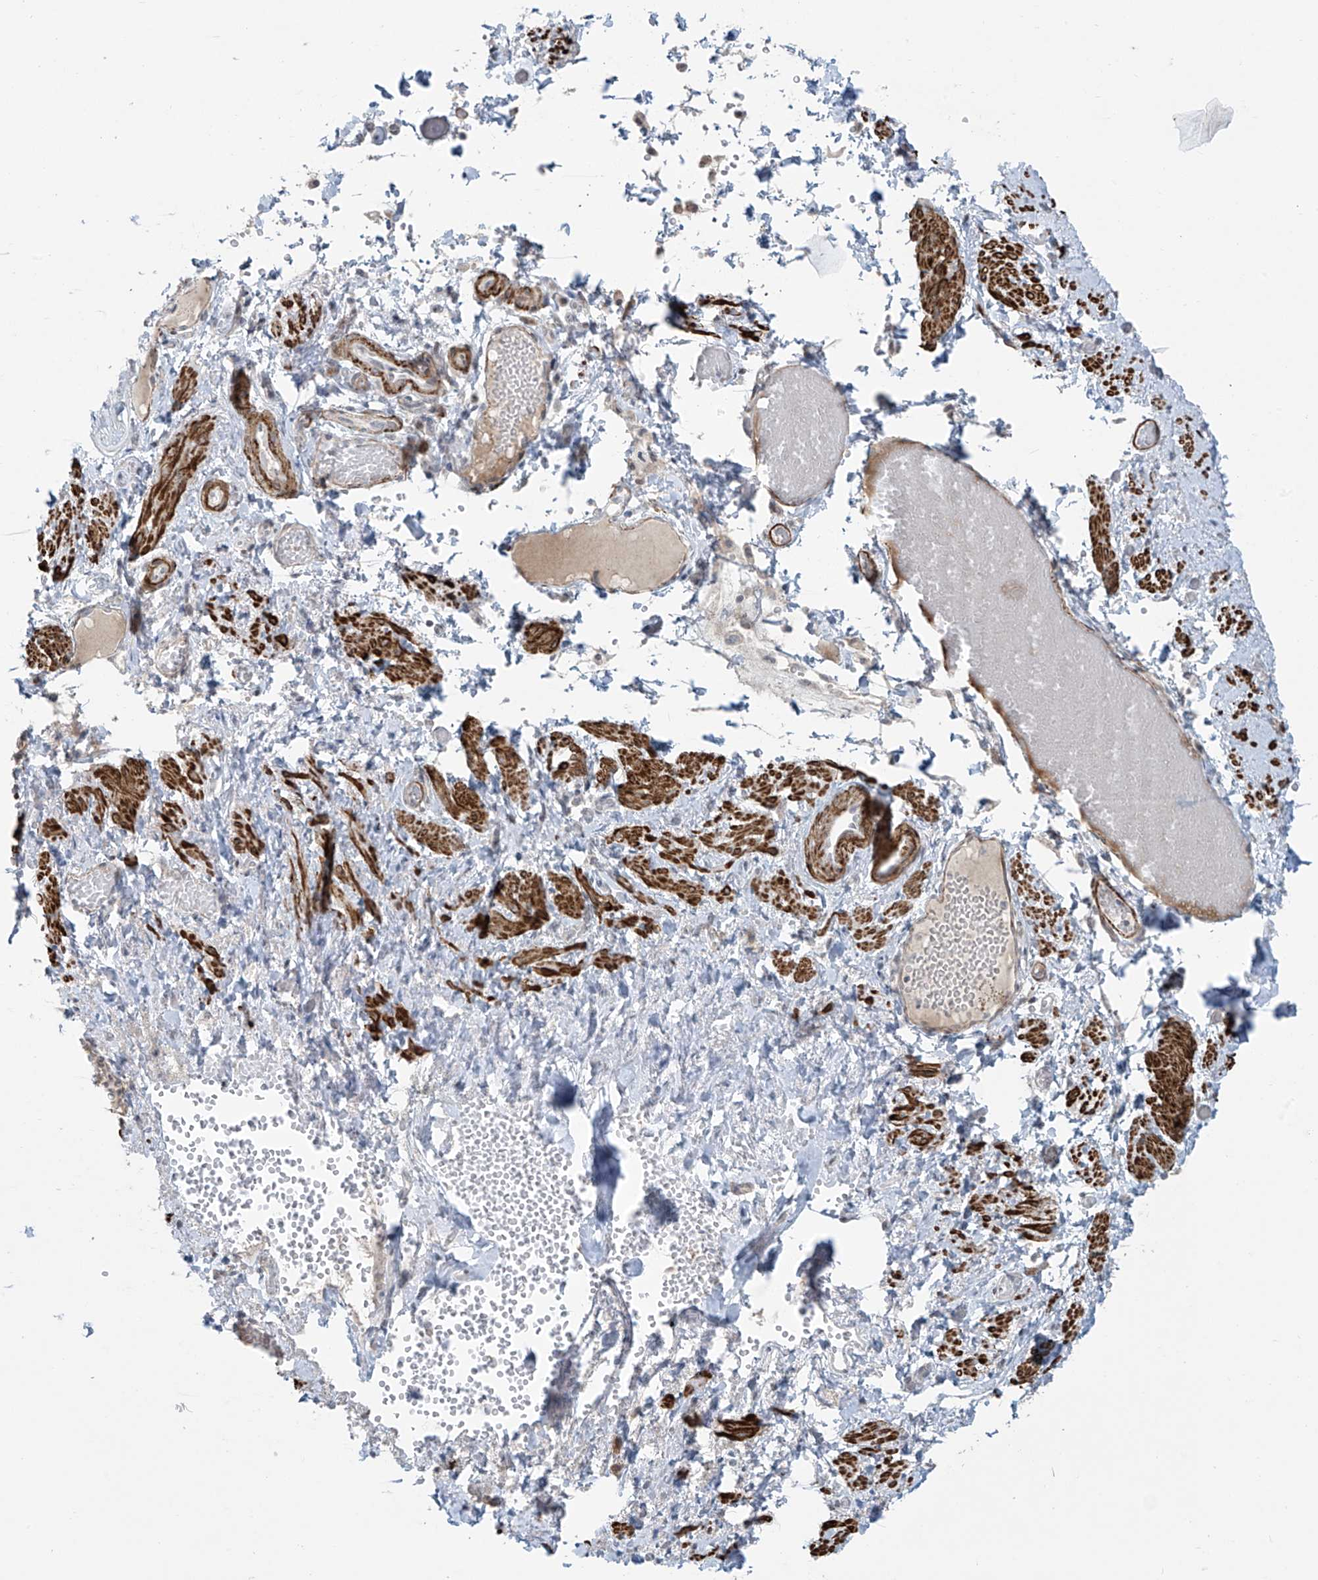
{"staining": {"intensity": "negative", "quantity": "none", "location": "none"}, "tissue": "adipose tissue", "cell_type": "Adipocytes", "image_type": "normal", "snomed": [{"axis": "morphology", "description": "Normal tissue, NOS"}, {"axis": "topography", "description": "Smooth muscle"}, {"axis": "topography", "description": "Peripheral nerve tissue"}], "caption": "A high-resolution image shows immunohistochemistry staining of normal adipose tissue, which displays no significant staining in adipocytes.", "gene": "RASGEF1A", "patient": {"sex": "female", "age": 39}}